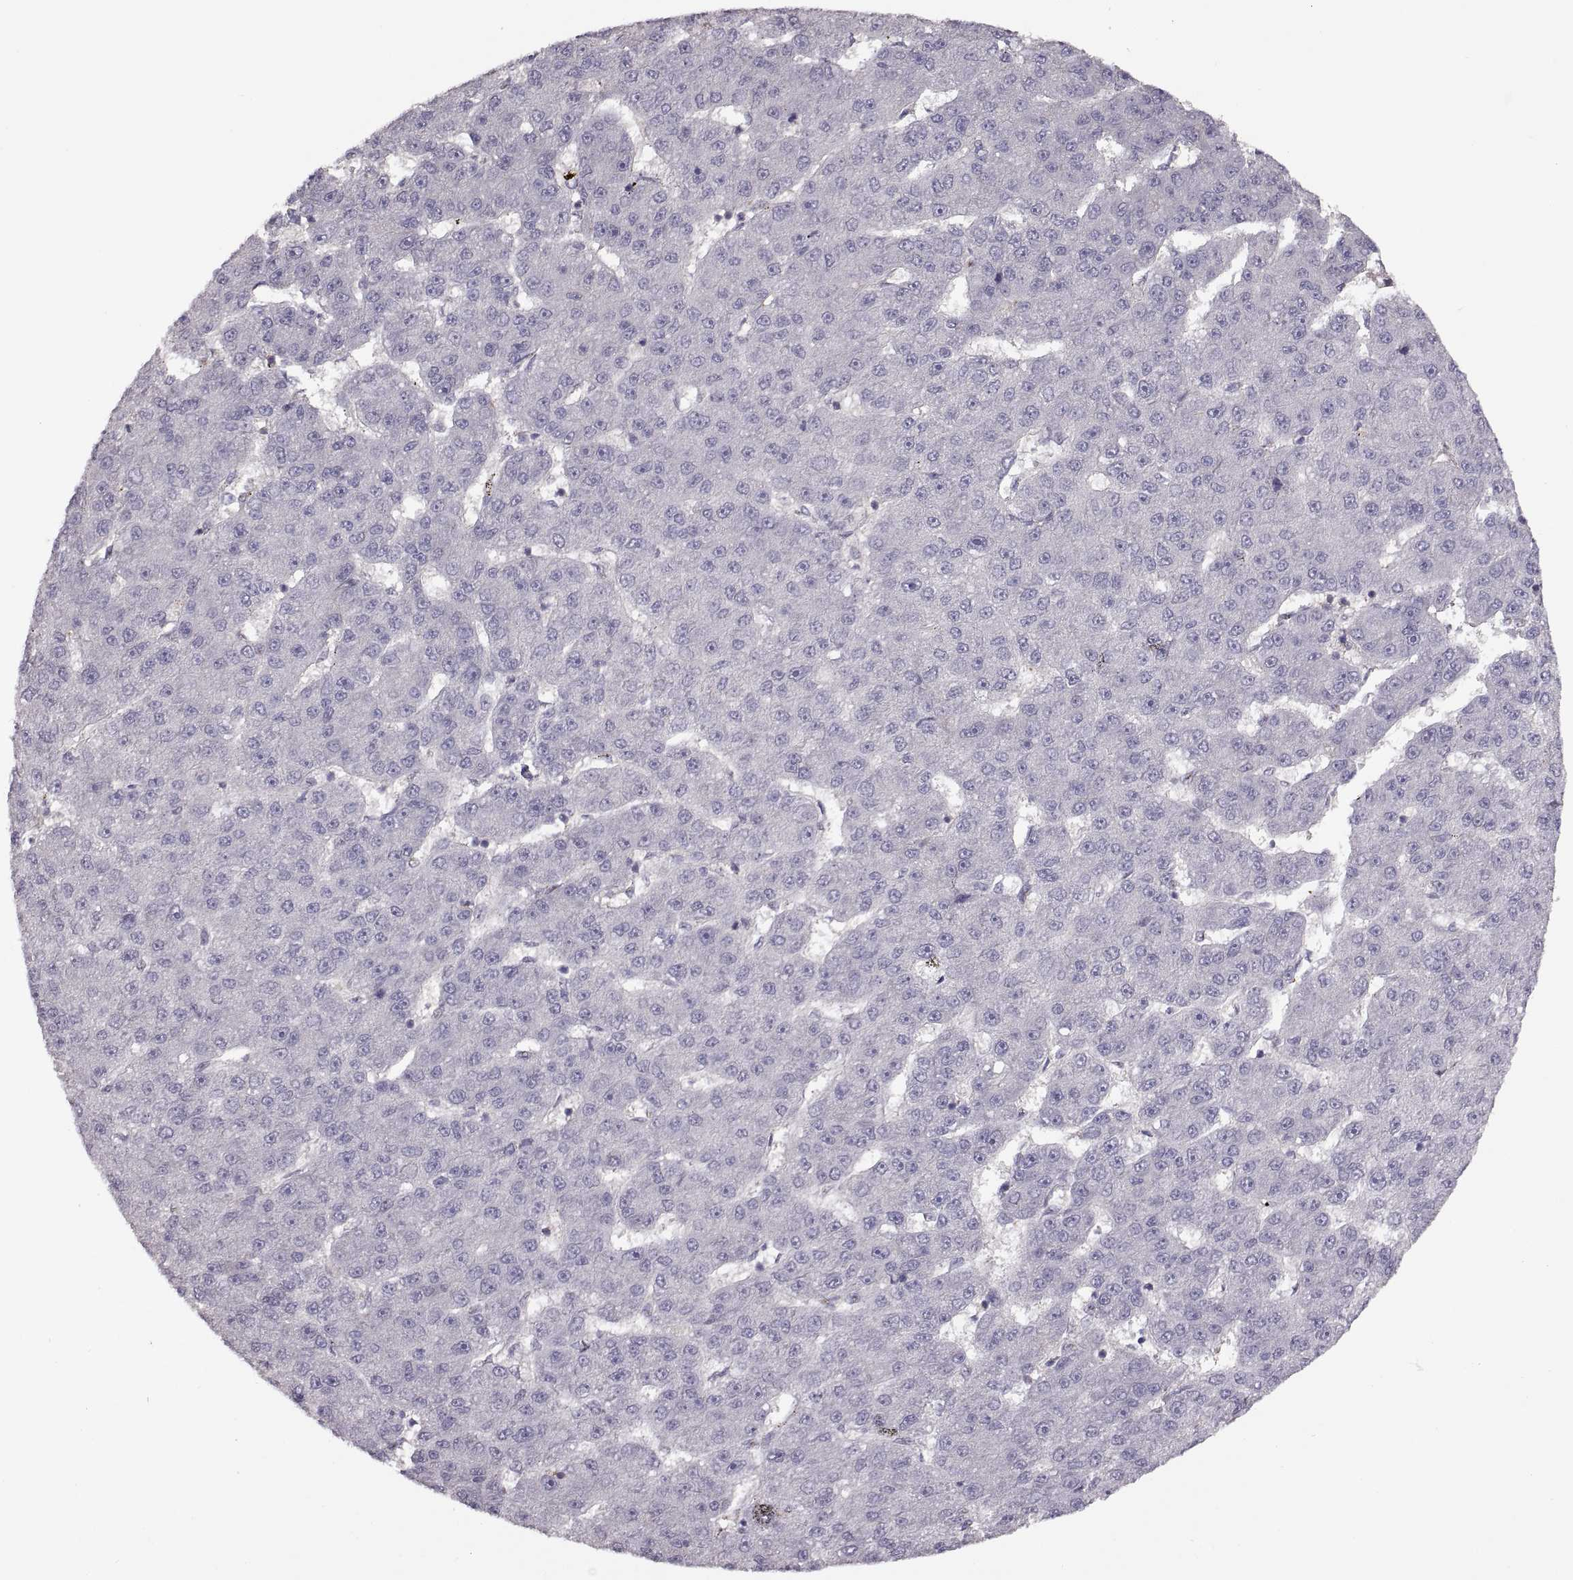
{"staining": {"intensity": "negative", "quantity": "none", "location": "none"}, "tissue": "liver cancer", "cell_type": "Tumor cells", "image_type": "cancer", "snomed": [{"axis": "morphology", "description": "Carcinoma, Hepatocellular, NOS"}, {"axis": "topography", "description": "Liver"}], "caption": "Tumor cells are negative for brown protein staining in liver cancer (hepatocellular carcinoma).", "gene": "NMNAT2", "patient": {"sex": "male", "age": 67}}